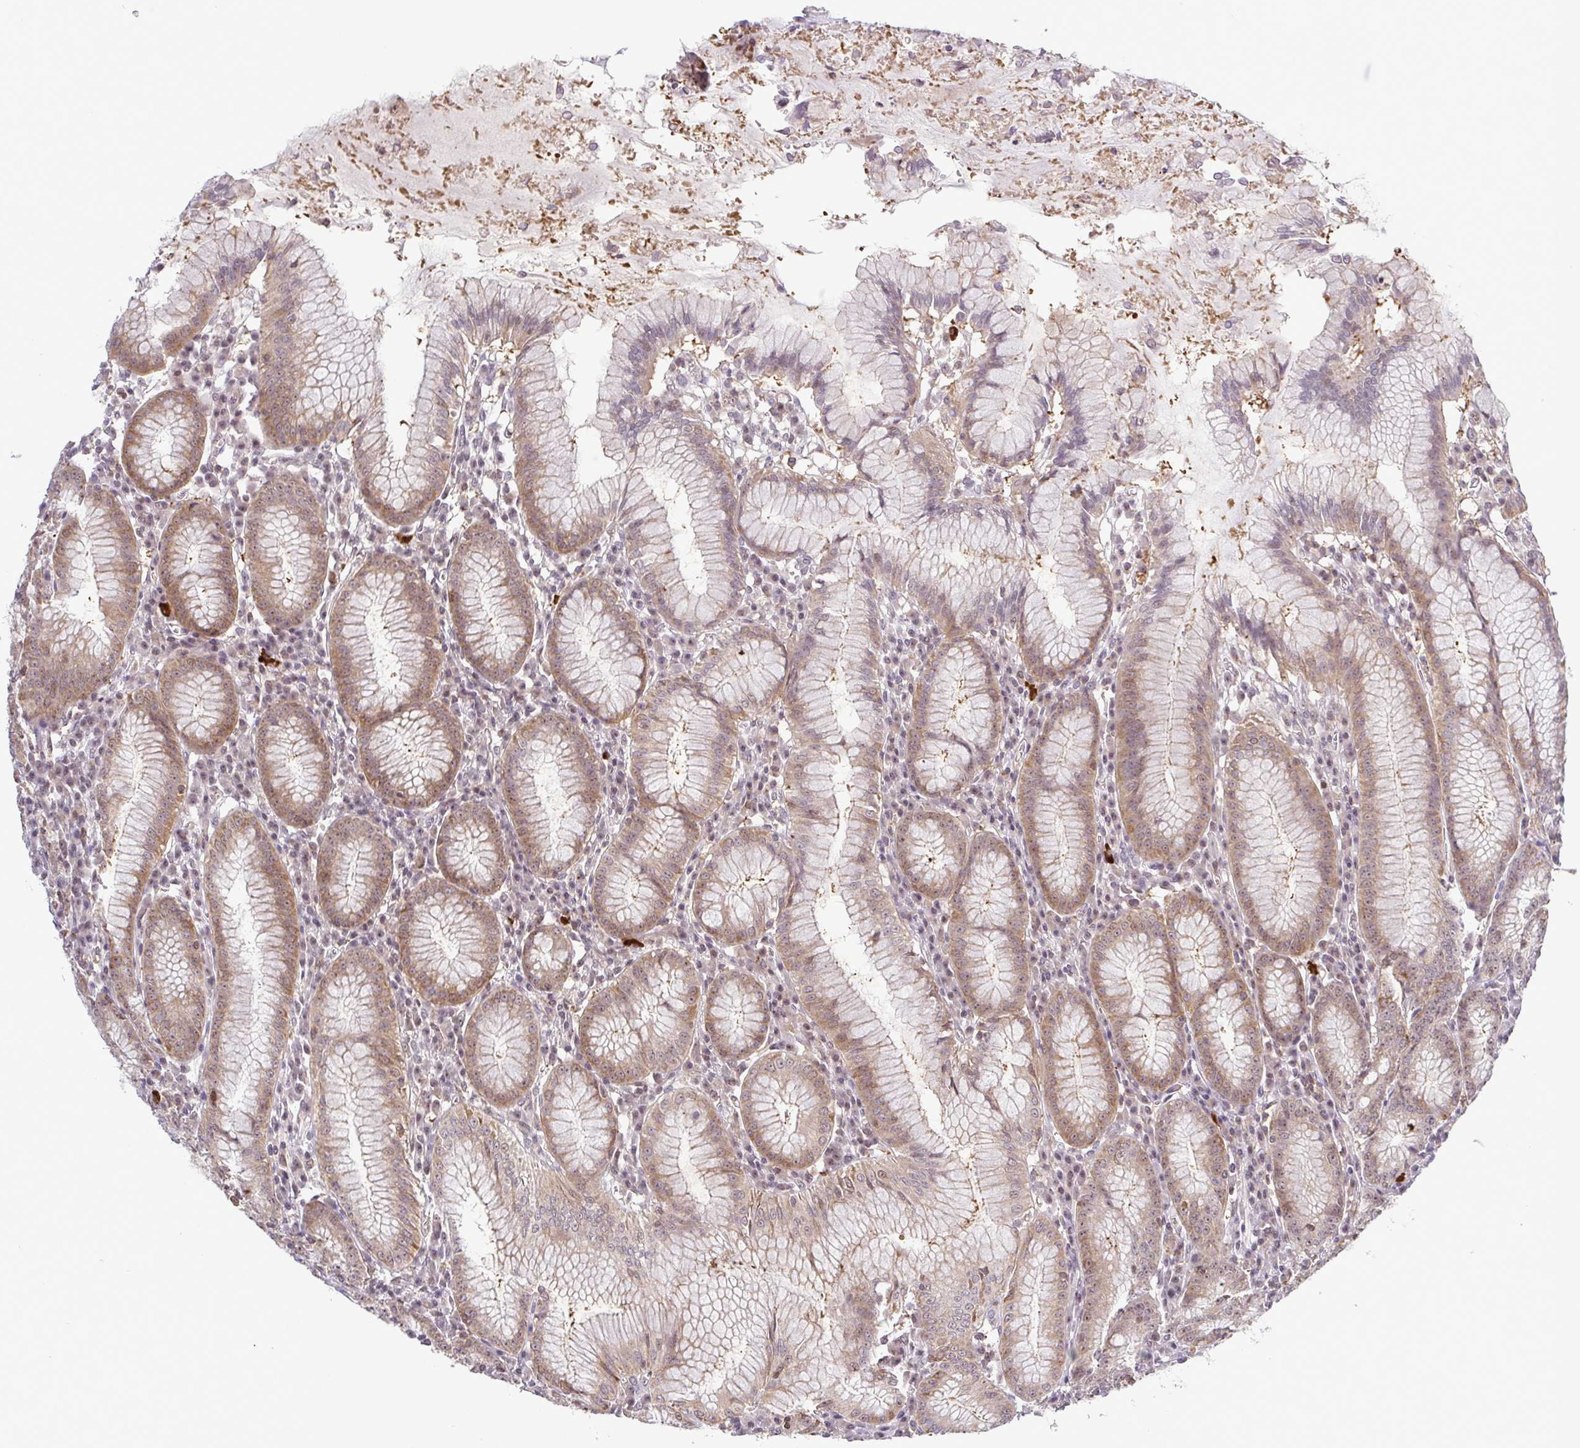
{"staining": {"intensity": "moderate", "quantity": ">75%", "location": "cytoplasmic/membranous,nuclear"}, "tissue": "stomach", "cell_type": "Glandular cells", "image_type": "normal", "snomed": [{"axis": "morphology", "description": "Normal tissue, NOS"}, {"axis": "topography", "description": "Stomach"}], "caption": "This image shows unremarkable stomach stained with IHC to label a protein in brown. The cytoplasmic/membranous,nuclear of glandular cells show moderate positivity for the protein. Nuclei are counter-stained blue.", "gene": "RSL24D1", "patient": {"sex": "male", "age": 55}}